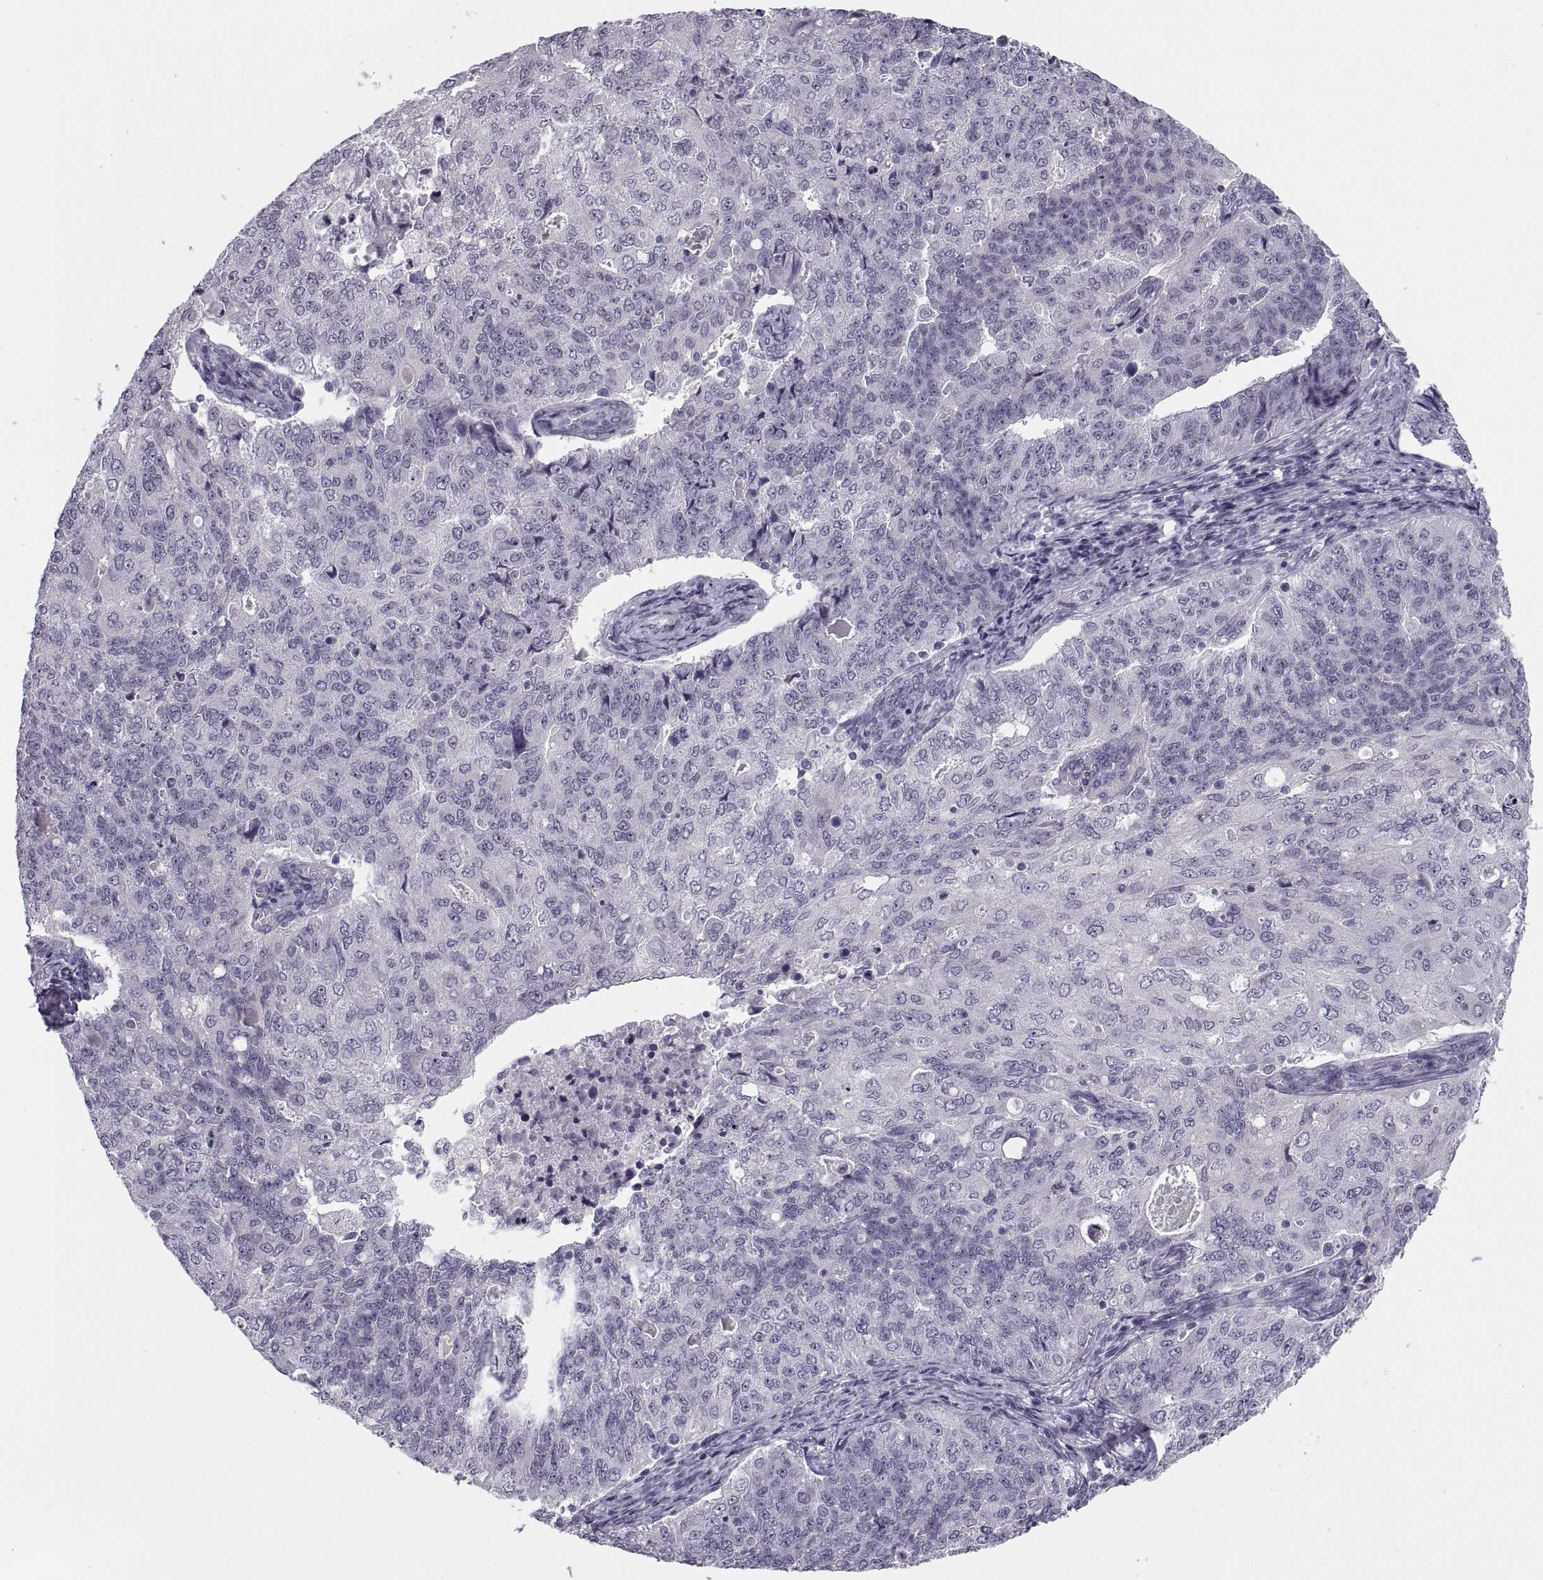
{"staining": {"intensity": "negative", "quantity": "none", "location": "none"}, "tissue": "endometrial cancer", "cell_type": "Tumor cells", "image_type": "cancer", "snomed": [{"axis": "morphology", "description": "Adenocarcinoma, NOS"}, {"axis": "topography", "description": "Endometrium"}], "caption": "This histopathology image is of endometrial cancer stained with immunohistochemistry to label a protein in brown with the nuclei are counter-stained blue. There is no expression in tumor cells.", "gene": "TBC1D3G", "patient": {"sex": "female", "age": 43}}